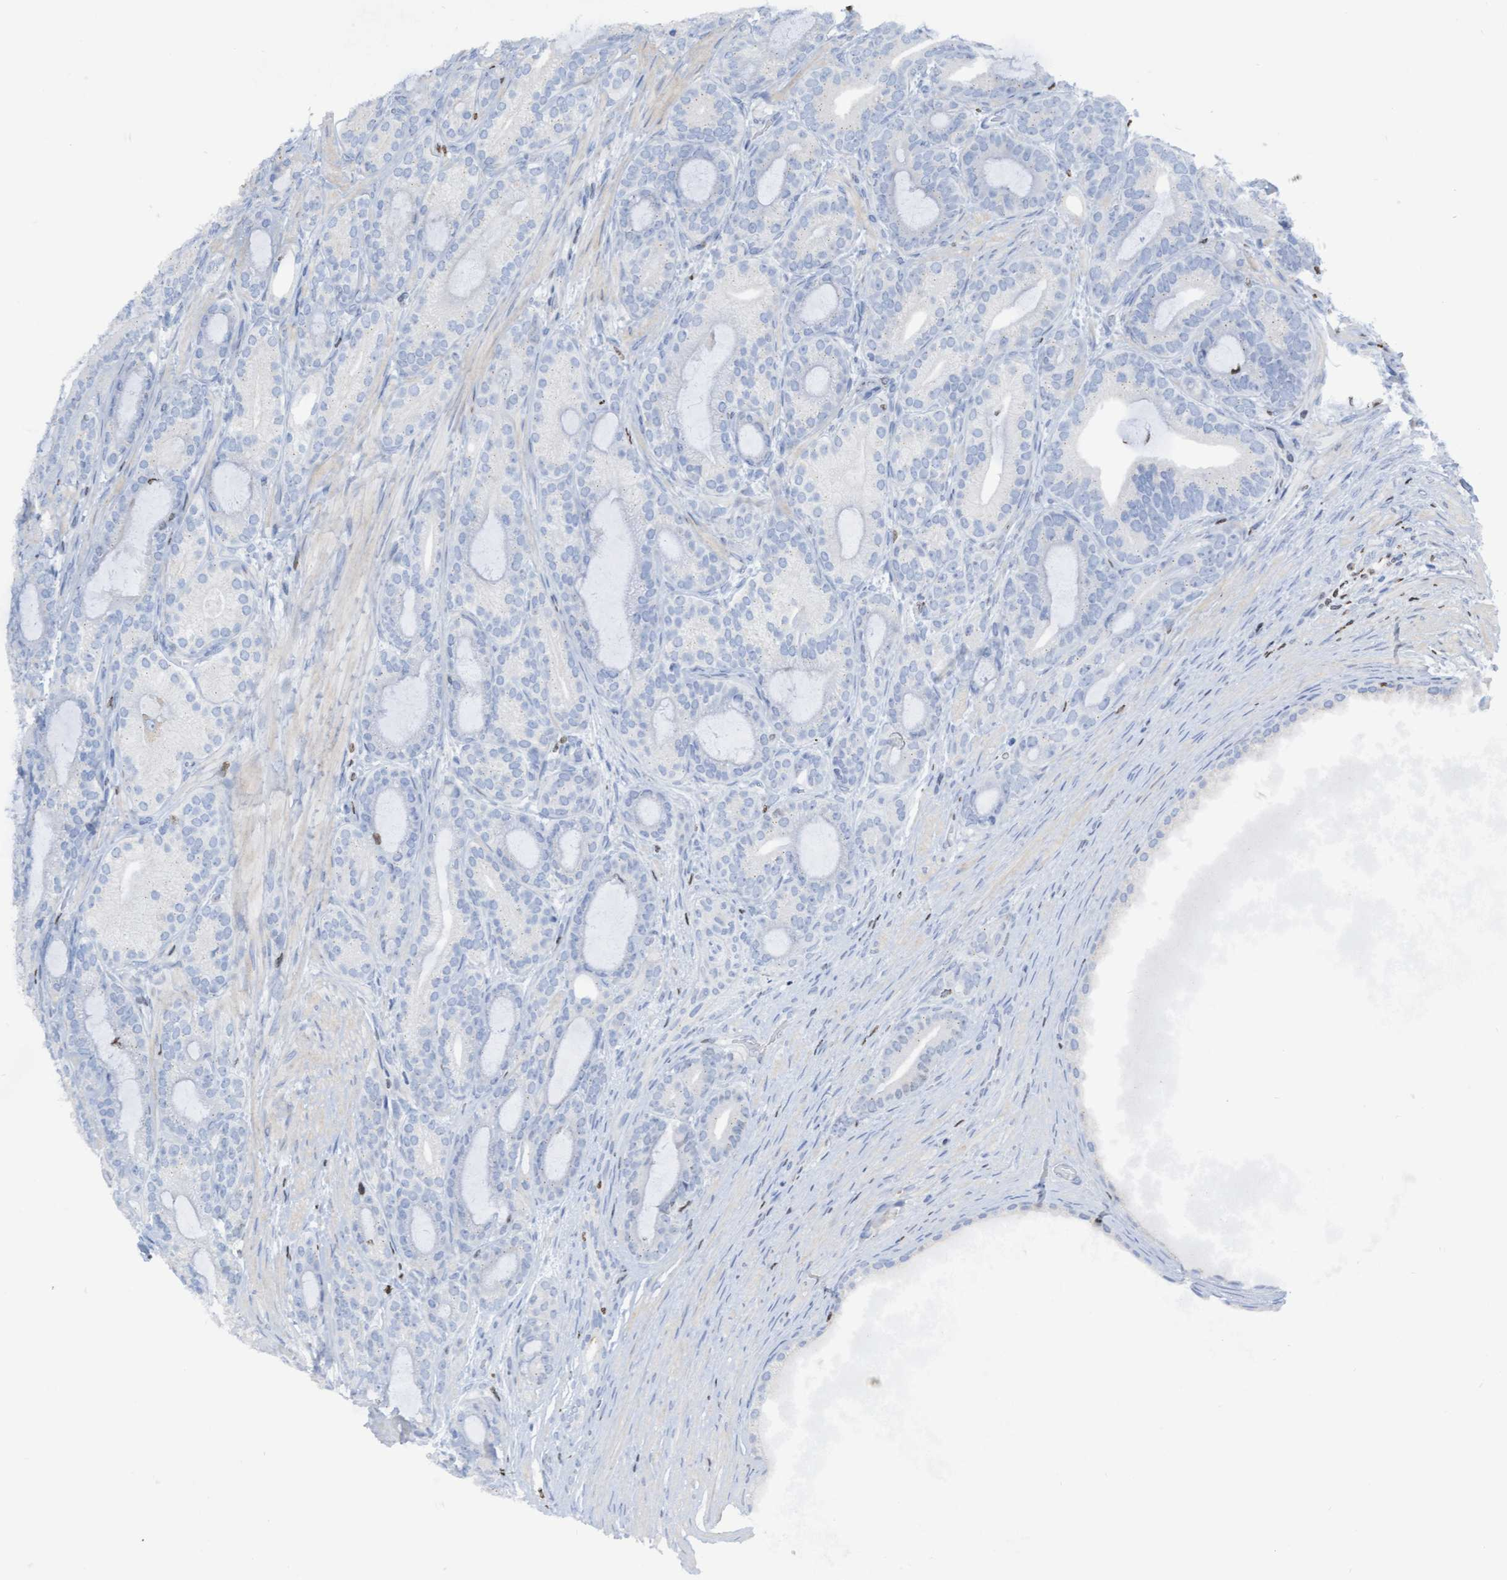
{"staining": {"intensity": "negative", "quantity": "none", "location": "none"}, "tissue": "prostate cancer", "cell_type": "Tumor cells", "image_type": "cancer", "snomed": [{"axis": "morphology", "description": "Adenocarcinoma, High grade"}, {"axis": "topography", "description": "Prostate"}], "caption": "Immunohistochemical staining of human prostate cancer (adenocarcinoma (high-grade)) shows no significant staining in tumor cells.", "gene": "CBX2", "patient": {"sex": "male", "age": 60}}